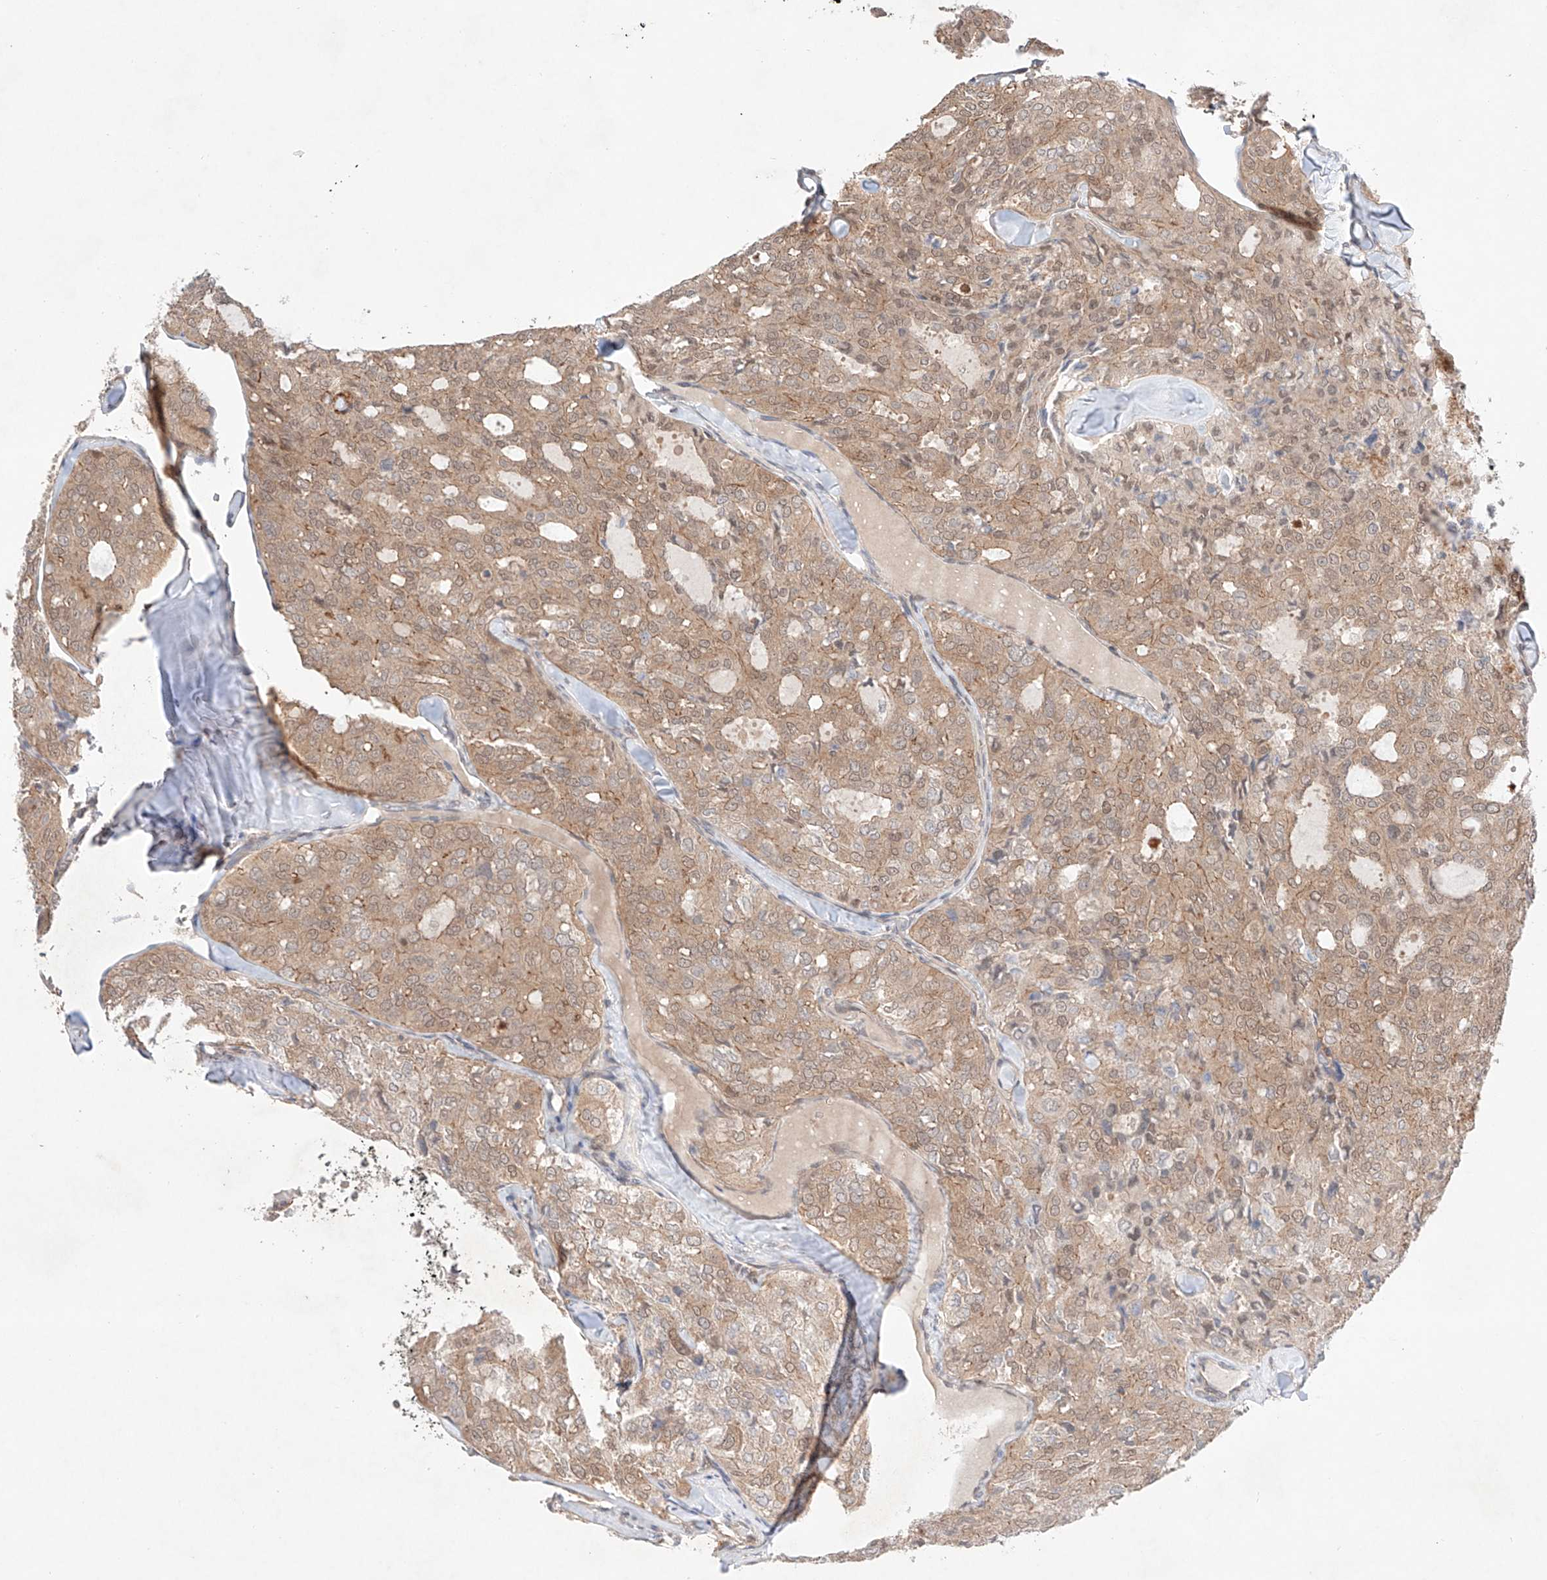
{"staining": {"intensity": "weak", "quantity": ">75%", "location": "cytoplasmic/membranous"}, "tissue": "thyroid cancer", "cell_type": "Tumor cells", "image_type": "cancer", "snomed": [{"axis": "morphology", "description": "Follicular adenoma carcinoma, NOS"}, {"axis": "topography", "description": "Thyroid gland"}], "caption": "Human follicular adenoma carcinoma (thyroid) stained with a brown dye exhibits weak cytoplasmic/membranous positive staining in about >75% of tumor cells.", "gene": "TSR2", "patient": {"sex": "male", "age": 75}}